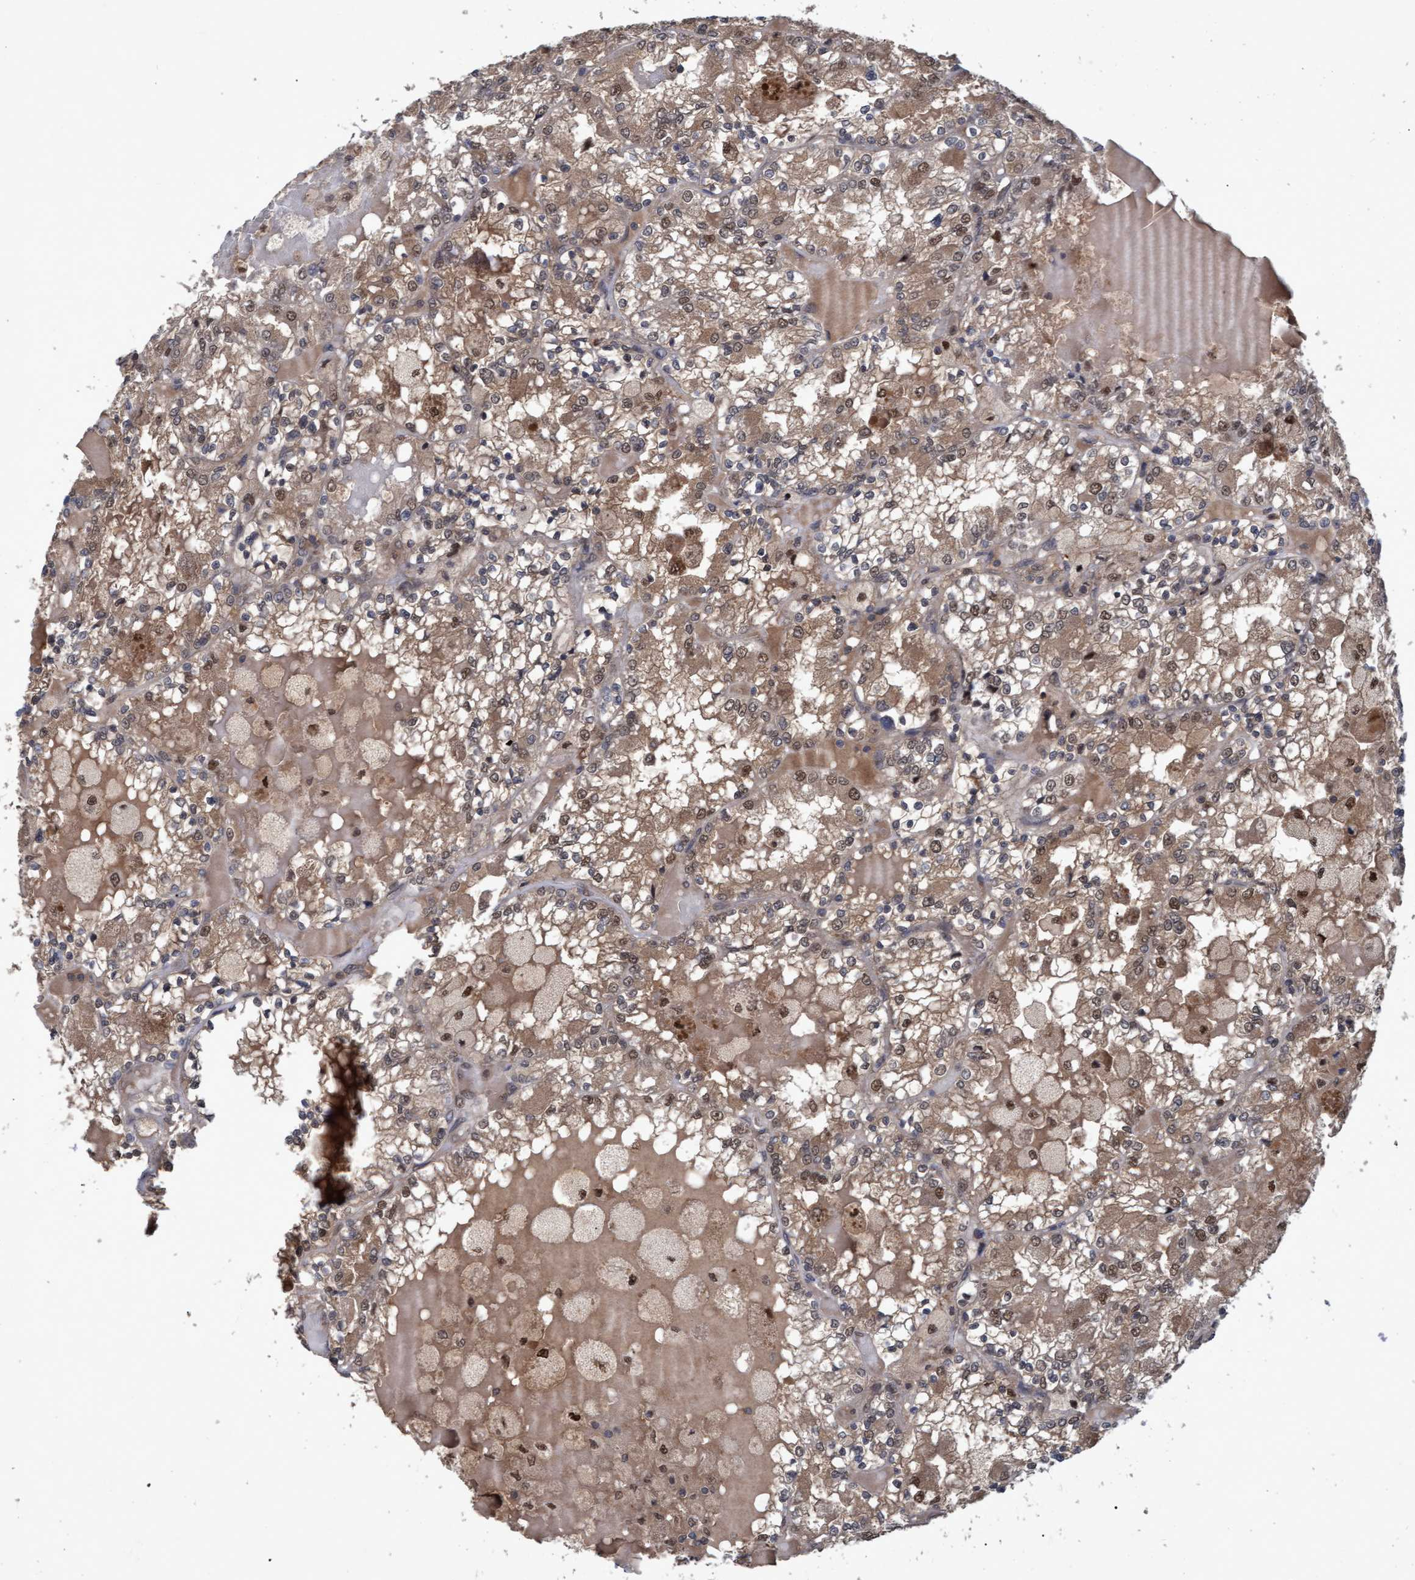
{"staining": {"intensity": "moderate", "quantity": ">75%", "location": "cytoplasmic/membranous,nuclear"}, "tissue": "renal cancer", "cell_type": "Tumor cells", "image_type": "cancer", "snomed": [{"axis": "morphology", "description": "Adenocarcinoma, NOS"}, {"axis": "topography", "description": "Kidney"}], "caption": "Protein staining reveals moderate cytoplasmic/membranous and nuclear staining in approximately >75% of tumor cells in renal cancer. (IHC, brightfield microscopy, high magnification).", "gene": "PSMB6", "patient": {"sex": "female", "age": 56}}